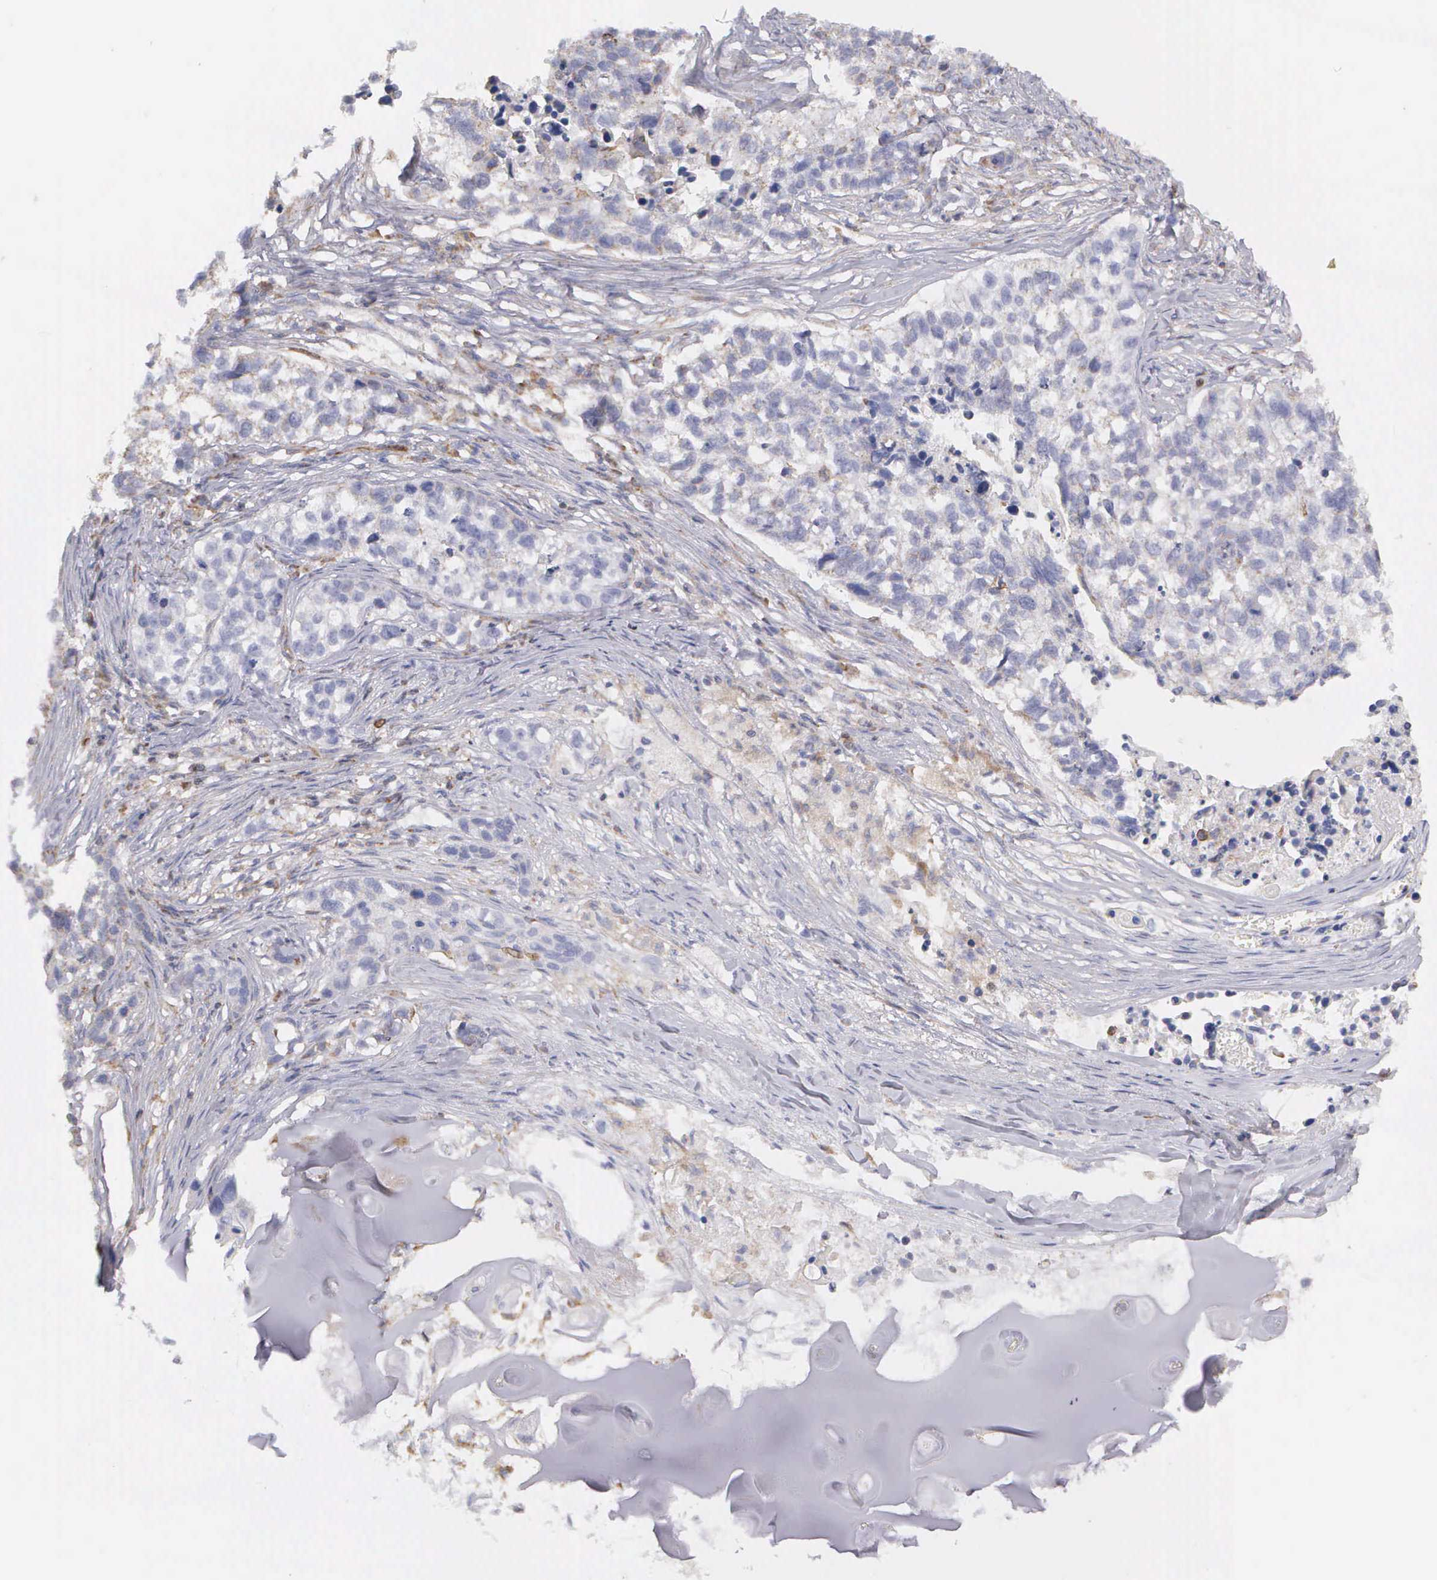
{"staining": {"intensity": "weak", "quantity": "<25%", "location": "cytoplasmic/membranous"}, "tissue": "lung cancer", "cell_type": "Tumor cells", "image_type": "cancer", "snomed": [{"axis": "morphology", "description": "Squamous cell carcinoma, NOS"}, {"axis": "topography", "description": "Lymph node"}, {"axis": "topography", "description": "Lung"}], "caption": "An image of lung cancer (squamous cell carcinoma) stained for a protein reveals no brown staining in tumor cells.", "gene": "ARHGAP4", "patient": {"sex": "male", "age": 74}}